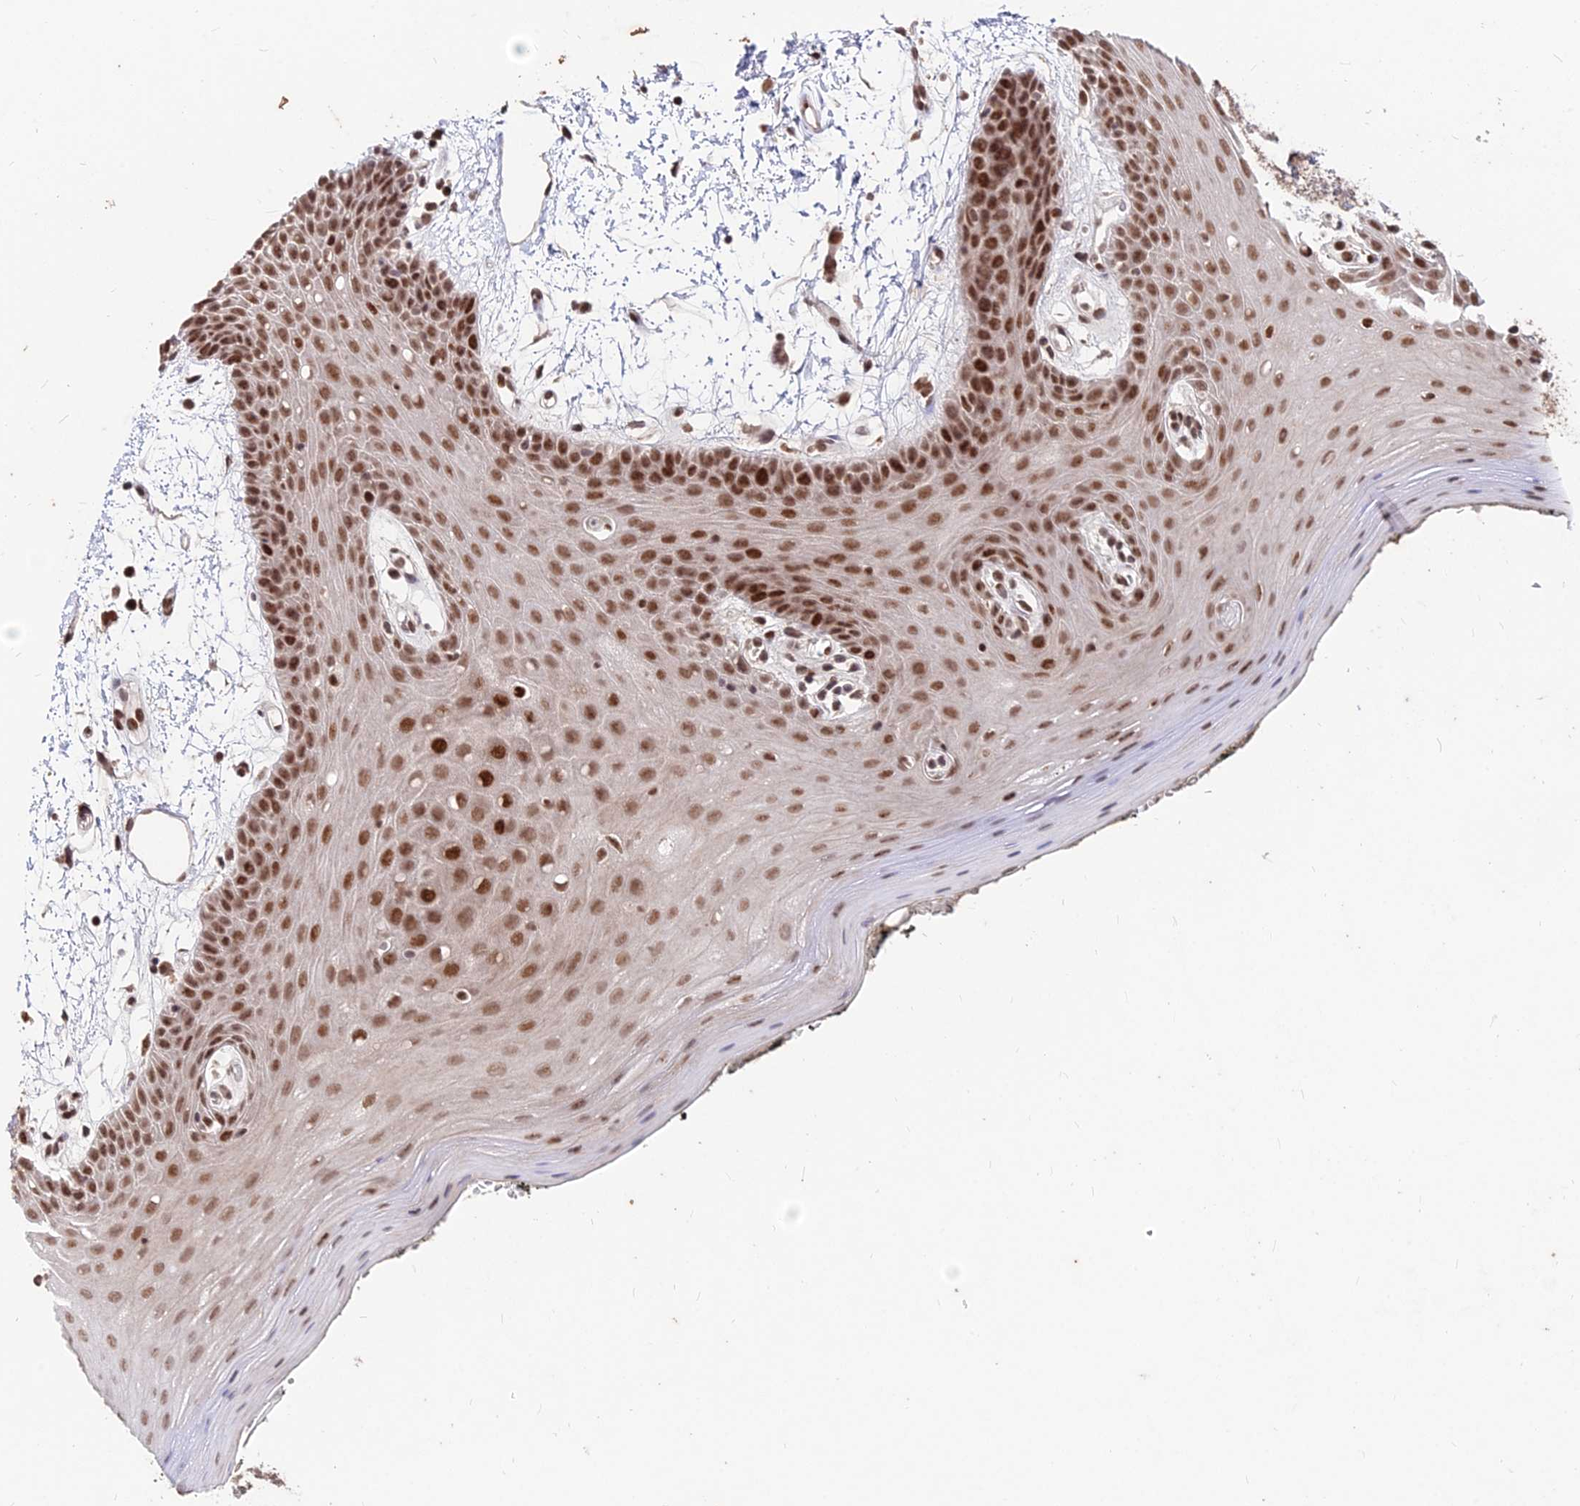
{"staining": {"intensity": "strong", "quantity": ">75%", "location": "nuclear"}, "tissue": "oral mucosa", "cell_type": "Squamous epithelial cells", "image_type": "normal", "snomed": [{"axis": "morphology", "description": "Normal tissue, NOS"}, {"axis": "topography", "description": "Oral tissue"}, {"axis": "topography", "description": "Tounge, NOS"}], "caption": "Oral mucosa was stained to show a protein in brown. There is high levels of strong nuclear staining in about >75% of squamous epithelial cells.", "gene": "ZBED4", "patient": {"sex": "female", "age": 59}}